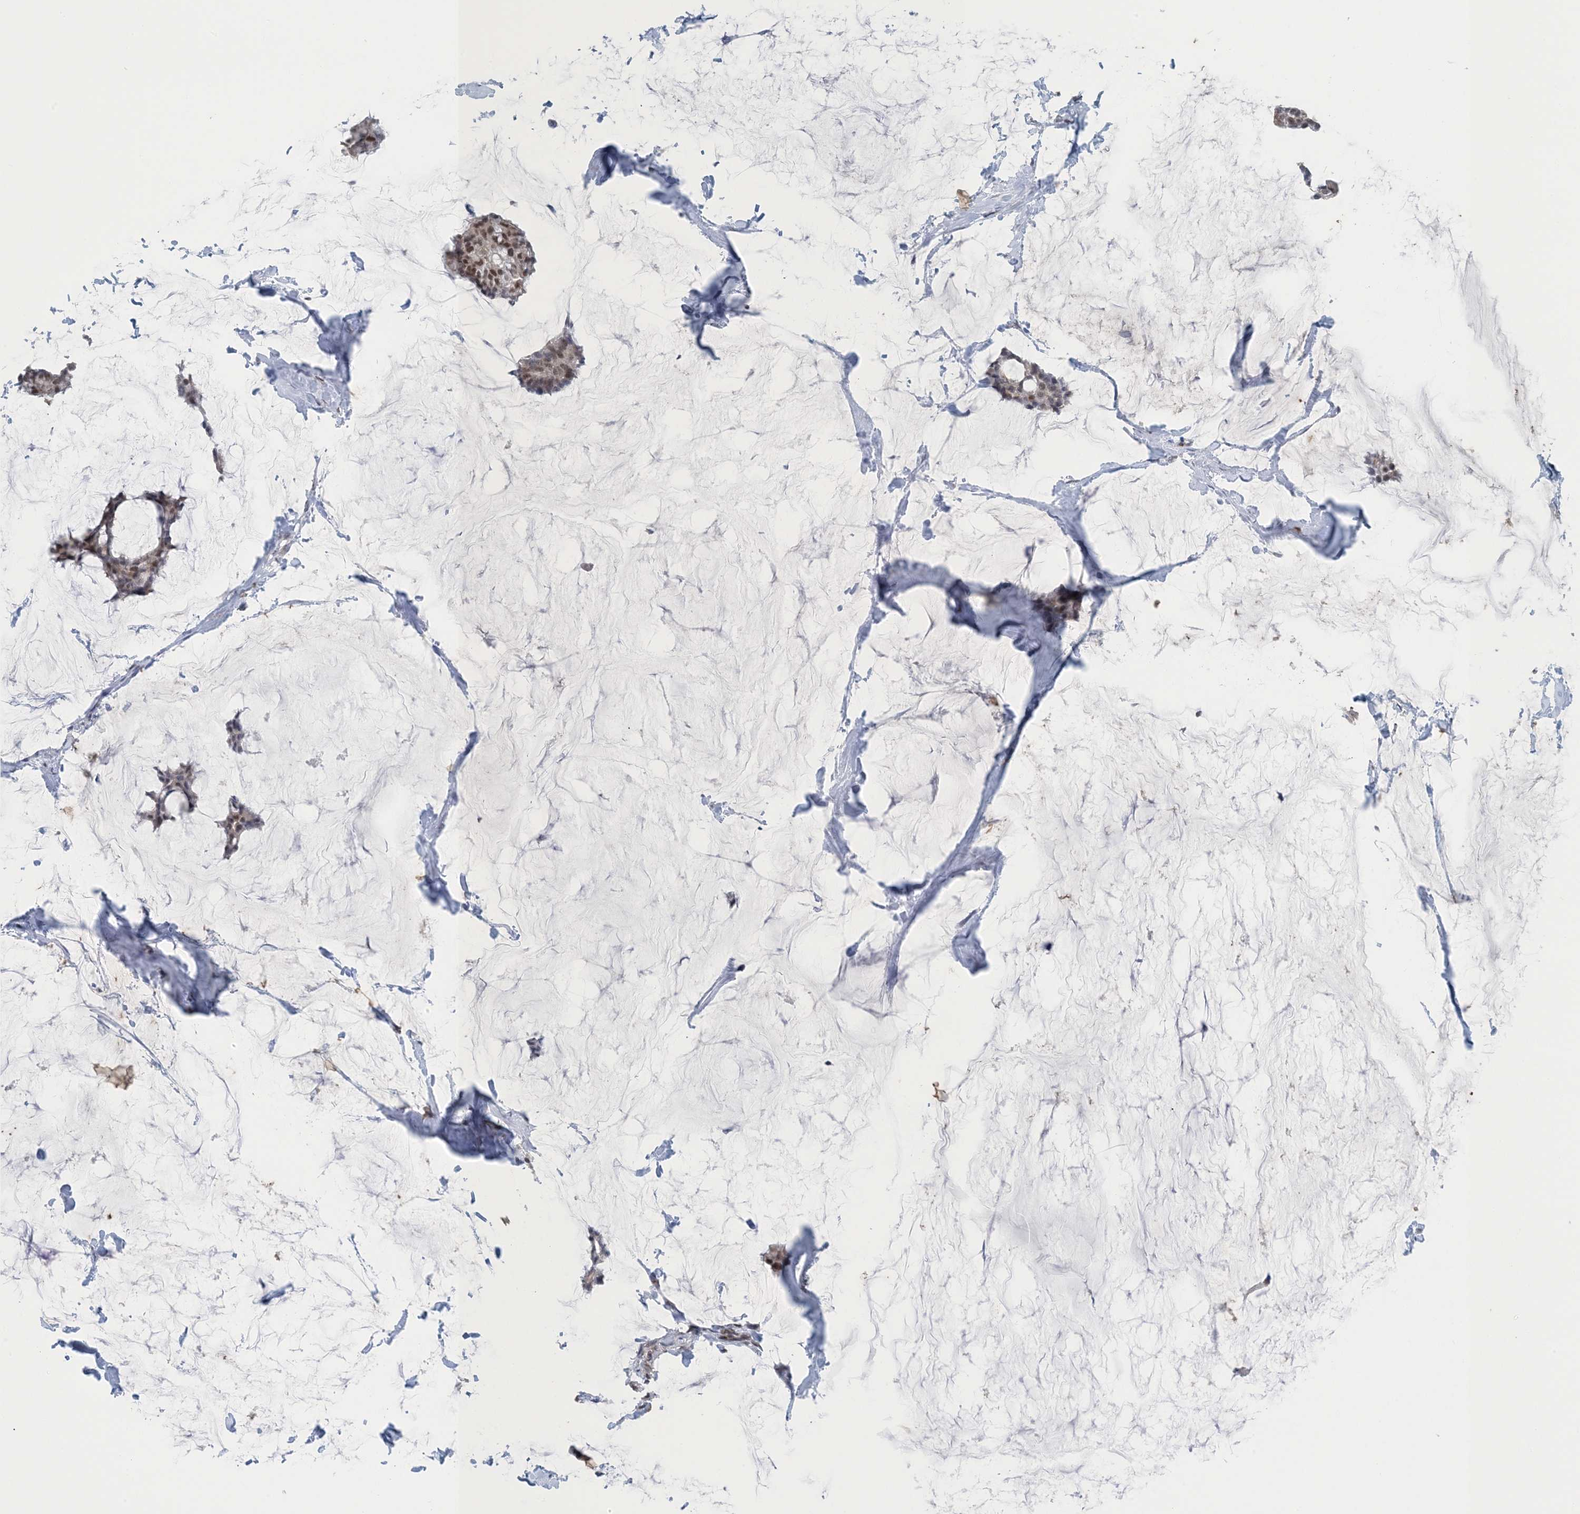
{"staining": {"intensity": "moderate", "quantity": ">75%", "location": "nuclear"}, "tissue": "breast cancer", "cell_type": "Tumor cells", "image_type": "cancer", "snomed": [{"axis": "morphology", "description": "Duct carcinoma"}, {"axis": "topography", "description": "Breast"}], "caption": "This is an image of IHC staining of breast cancer (intraductal carcinoma), which shows moderate expression in the nuclear of tumor cells.", "gene": "MBD2", "patient": {"sex": "female", "age": 93}}